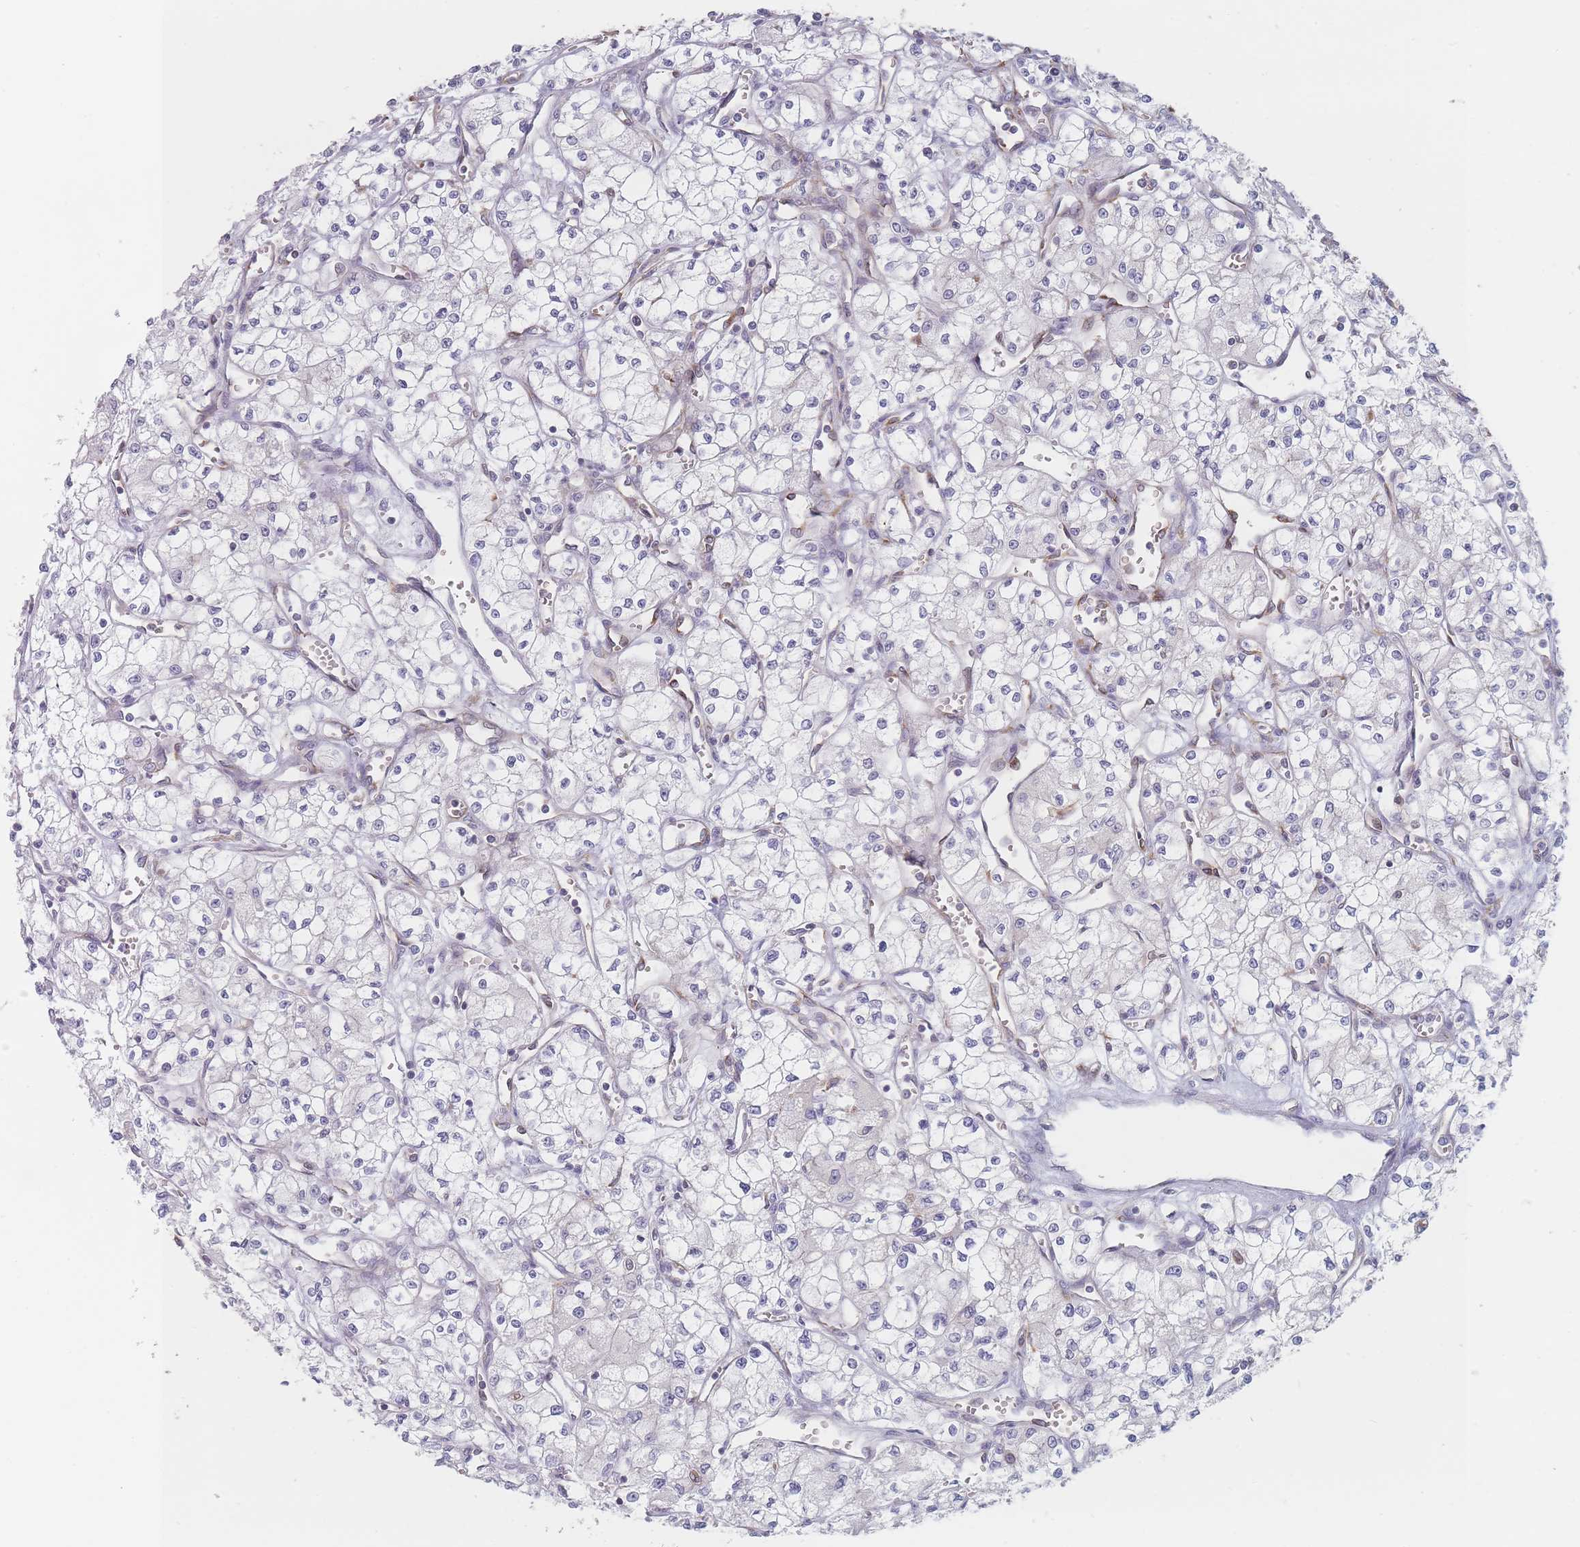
{"staining": {"intensity": "negative", "quantity": "none", "location": "none"}, "tissue": "renal cancer", "cell_type": "Tumor cells", "image_type": "cancer", "snomed": [{"axis": "morphology", "description": "Adenocarcinoma, NOS"}, {"axis": "topography", "description": "Kidney"}], "caption": "Tumor cells show no significant expression in renal cancer. Nuclei are stained in blue.", "gene": "MAP1S", "patient": {"sex": "male", "age": 59}}